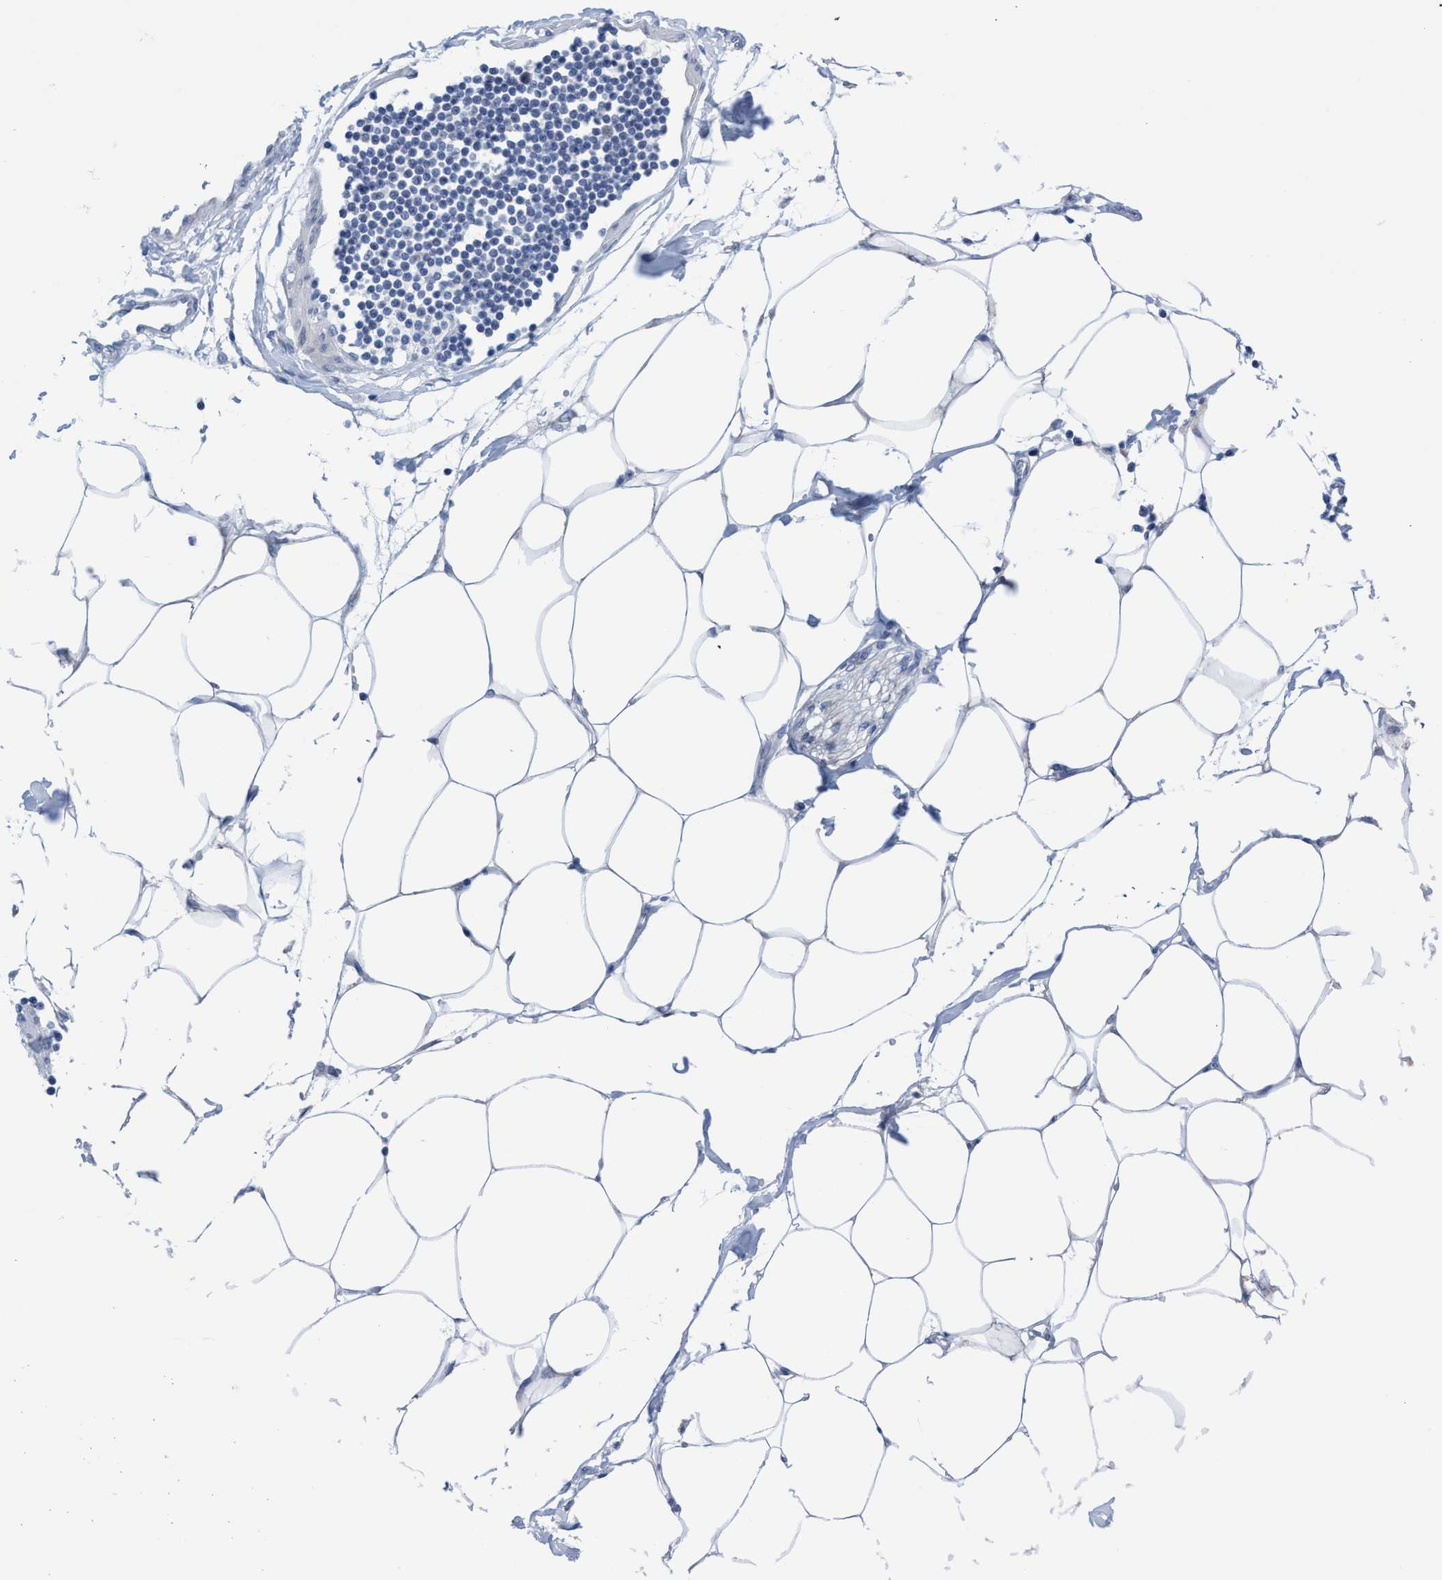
{"staining": {"intensity": "negative", "quantity": "none", "location": "none"}, "tissue": "adipose tissue", "cell_type": "Adipocytes", "image_type": "normal", "snomed": [{"axis": "morphology", "description": "Normal tissue, NOS"}, {"axis": "morphology", "description": "Adenocarcinoma, NOS"}, {"axis": "topography", "description": "Colon"}, {"axis": "topography", "description": "Peripheral nerve tissue"}], "caption": "This photomicrograph is of benign adipose tissue stained with immunohistochemistry (IHC) to label a protein in brown with the nuclei are counter-stained blue. There is no positivity in adipocytes. Nuclei are stained in blue.", "gene": "RSAD1", "patient": {"sex": "male", "age": 14}}